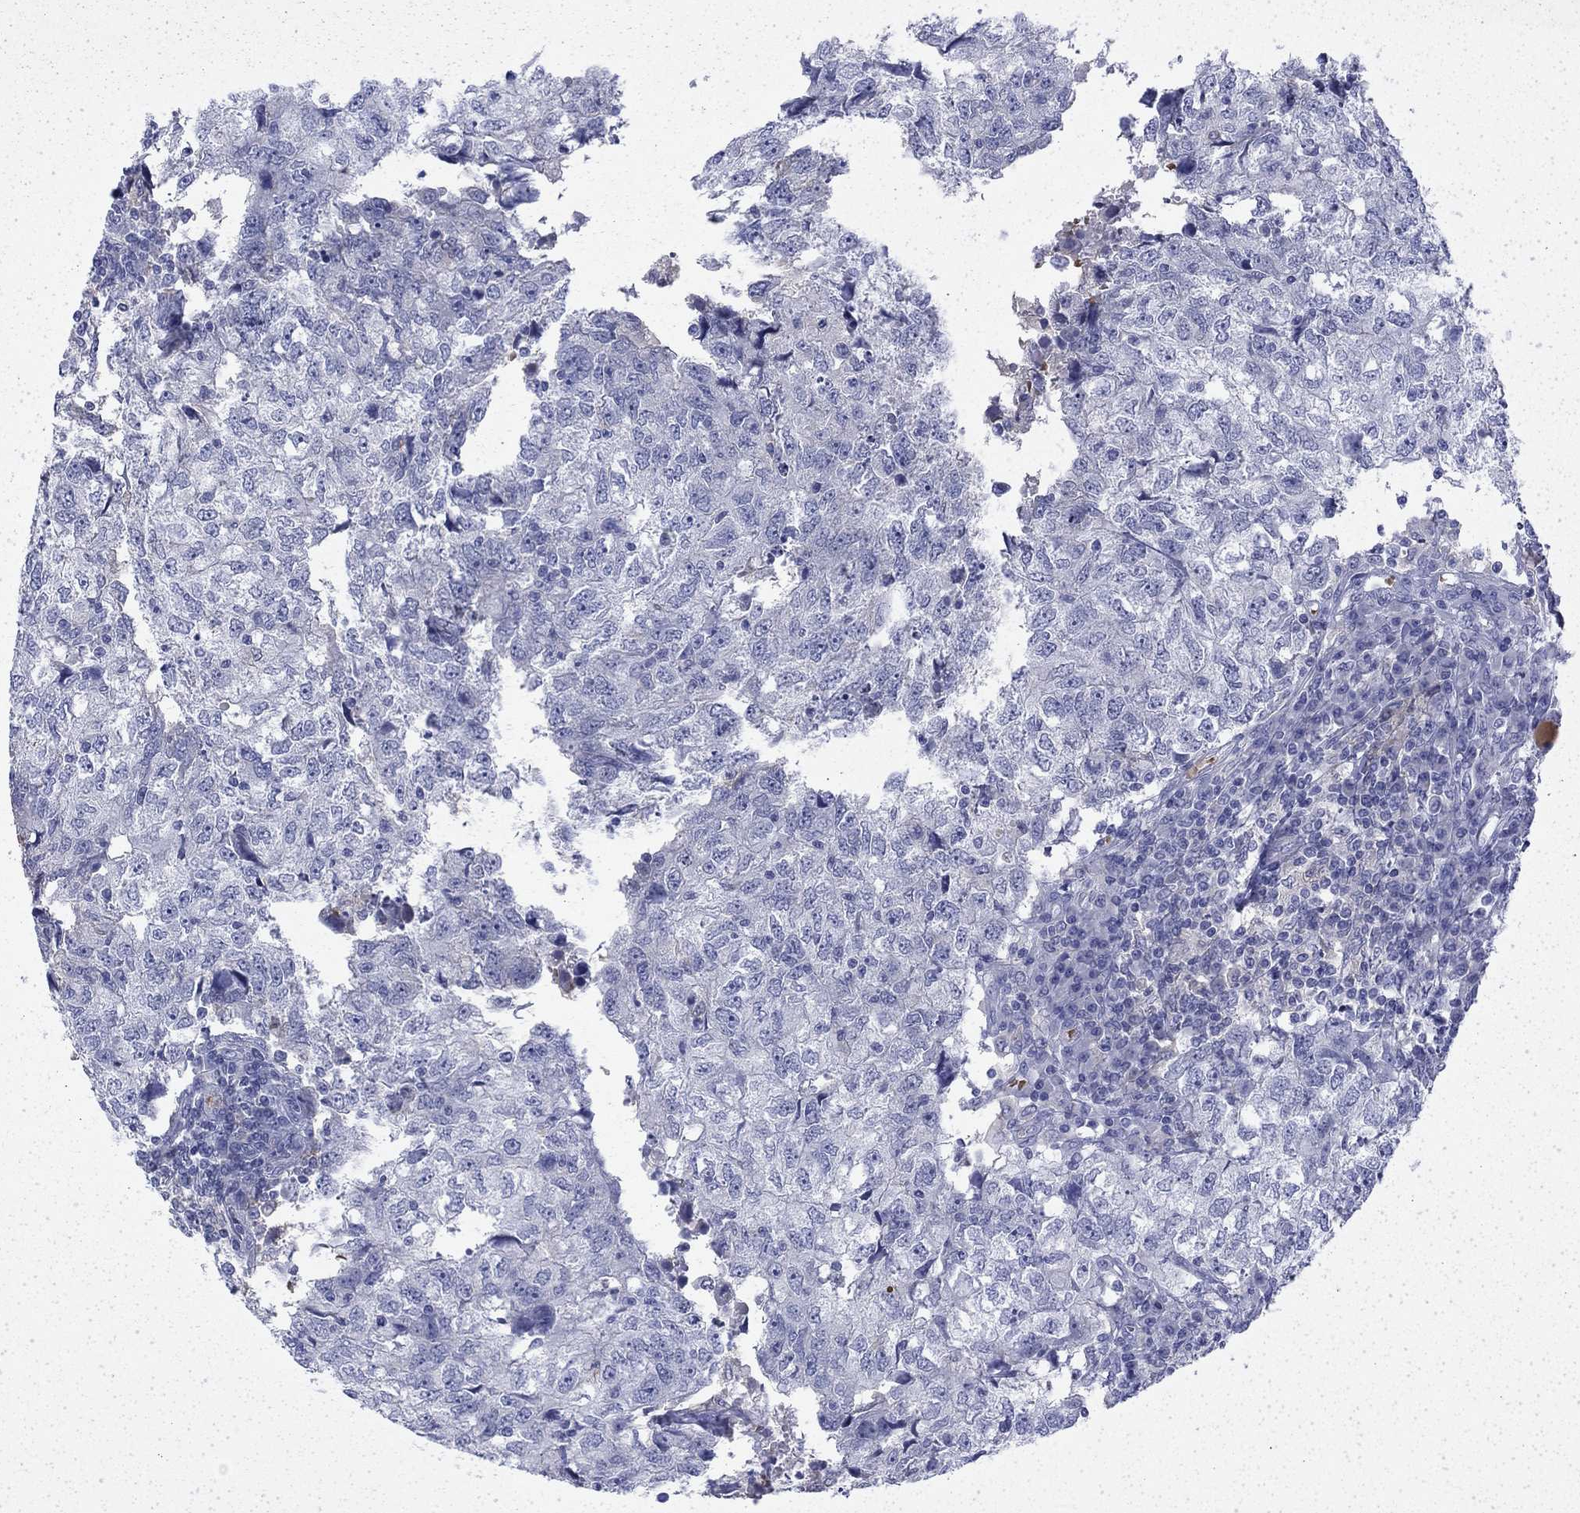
{"staining": {"intensity": "negative", "quantity": "none", "location": "none"}, "tissue": "breast cancer", "cell_type": "Tumor cells", "image_type": "cancer", "snomed": [{"axis": "morphology", "description": "Duct carcinoma"}, {"axis": "topography", "description": "Breast"}], "caption": "Tumor cells are negative for protein expression in human breast invasive ductal carcinoma. (DAB immunohistochemistry (IHC) with hematoxylin counter stain).", "gene": "ENPP6", "patient": {"sex": "female", "age": 30}}